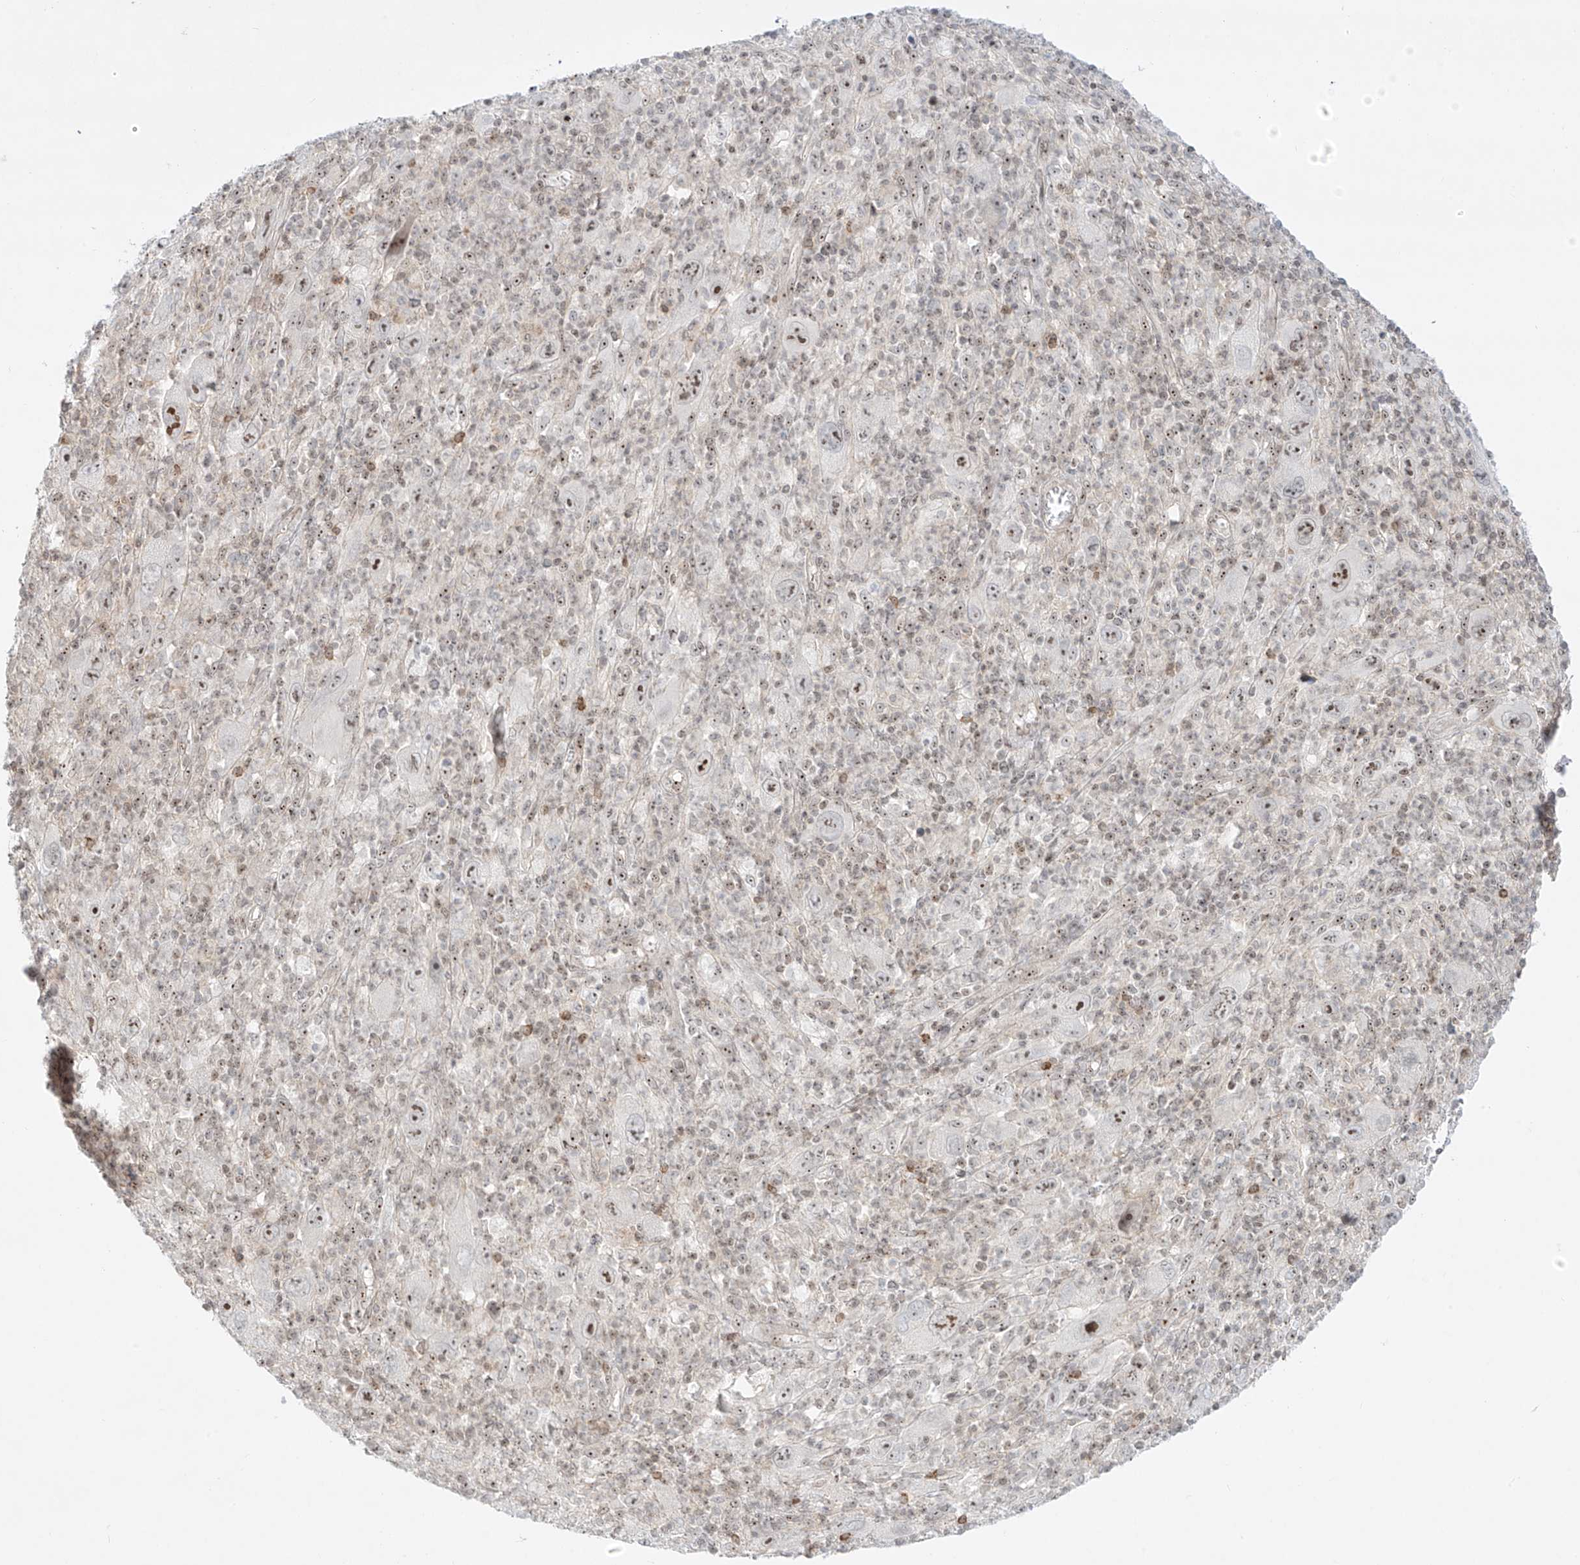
{"staining": {"intensity": "weak", "quantity": "<25%", "location": "nuclear"}, "tissue": "melanoma", "cell_type": "Tumor cells", "image_type": "cancer", "snomed": [{"axis": "morphology", "description": "Malignant melanoma, Metastatic site"}, {"axis": "topography", "description": "Skin"}], "caption": "Immunohistochemistry (IHC) image of human melanoma stained for a protein (brown), which exhibits no staining in tumor cells.", "gene": "ZNF512", "patient": {"sex": "female", "age": 56}}